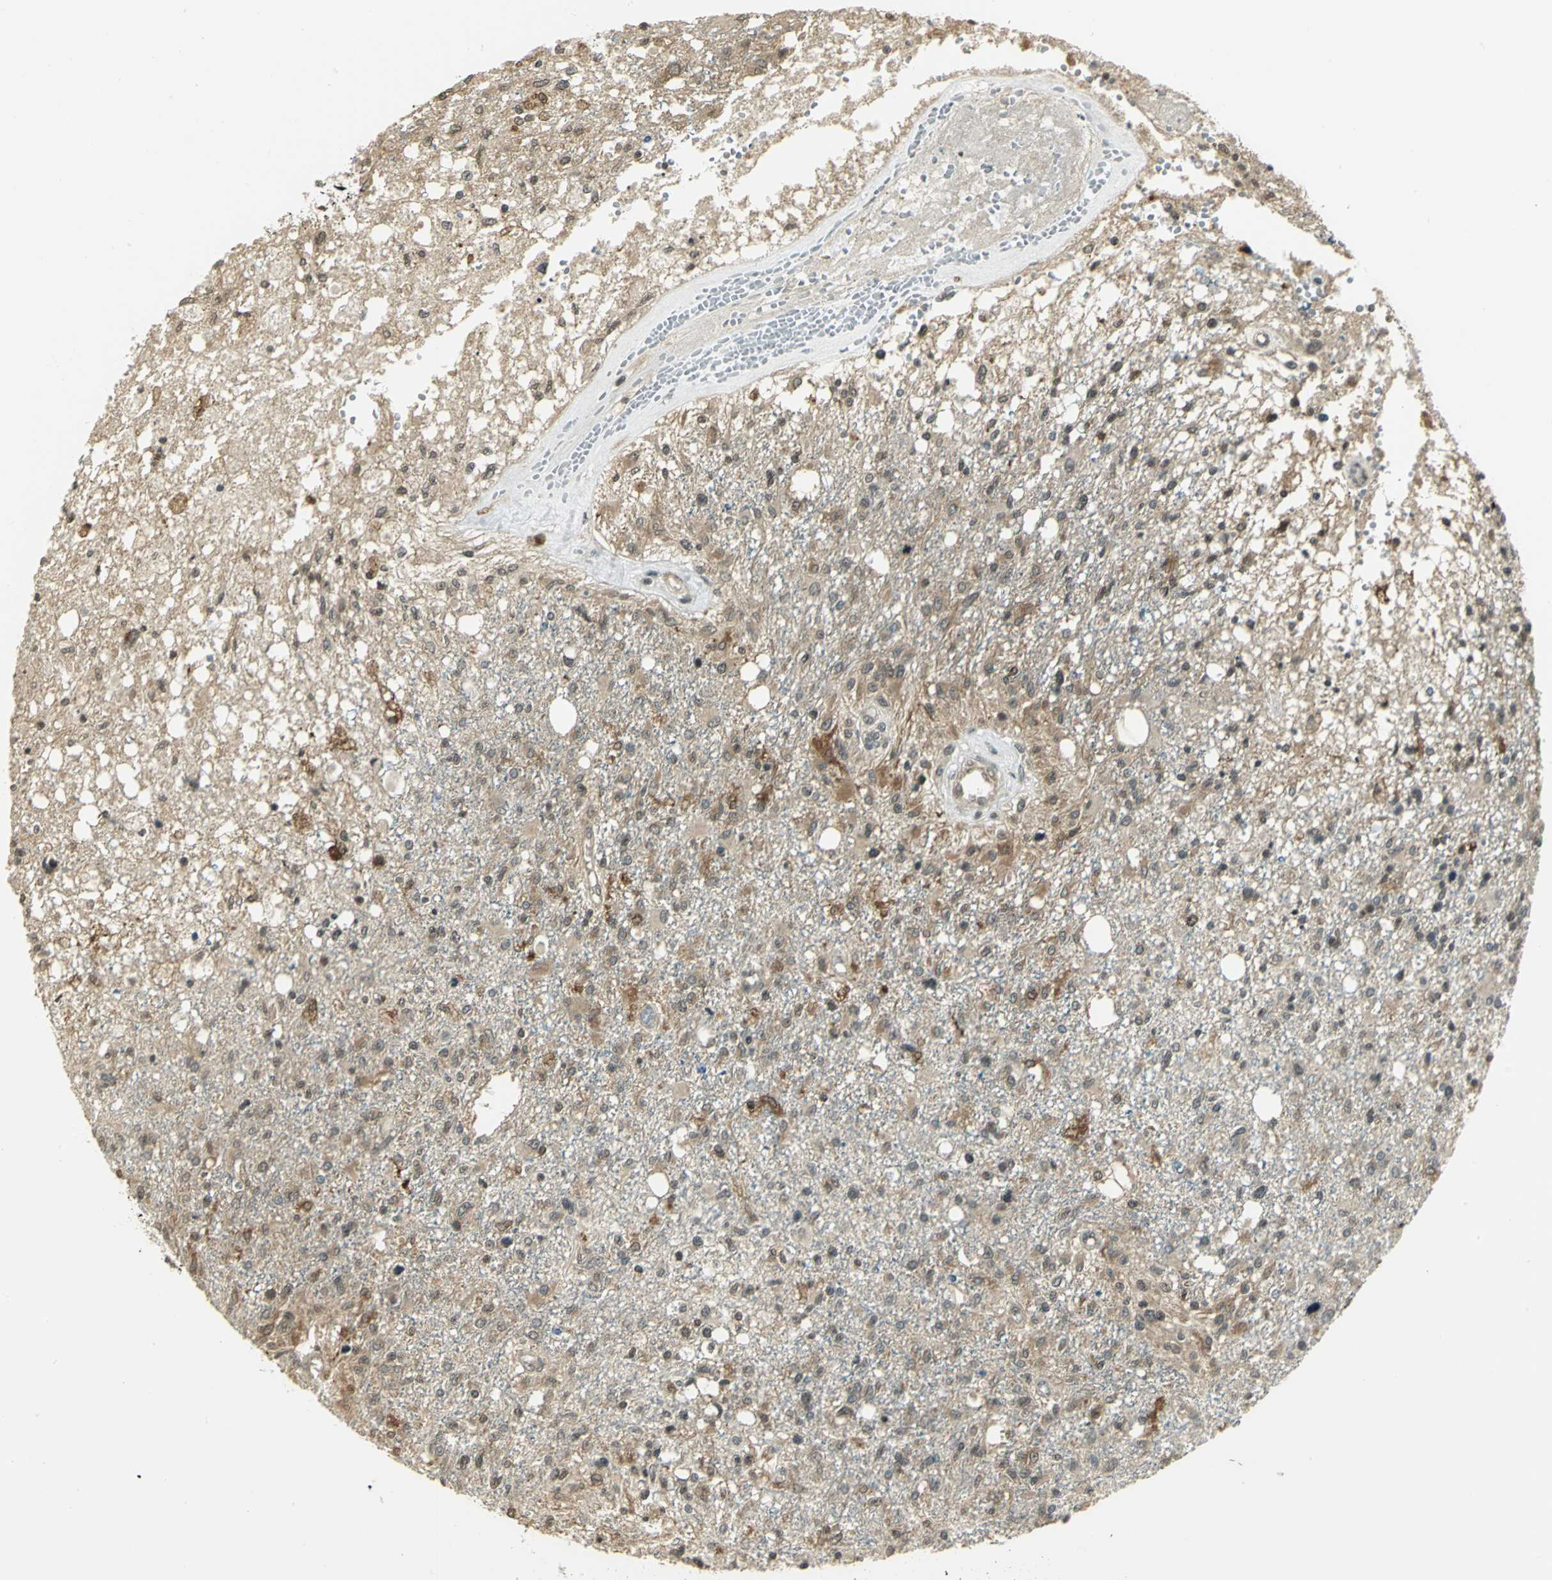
{"staining": {"intensity": "moderate", "quantity": ">75%", "location": "cytoplasmic/membranous"}, "tissue": "glioma", "cell_type": "Tumor cells", "image_type": "cancer", "snomed": [{"axis": "morphology", "description": "Glioma, malignant, High grade"}, {"axis": "topography", "description": "Cerebral cortex"}], "caption": "There is medium levels of moderate cytoplasmic/membranous staining in tumor cells of malignant glioma (high-grade), as demonstrated by immunohistochemical staining (brown color).", "gene": "CDC34", "patient": {"sex": "male", "age": 76}}